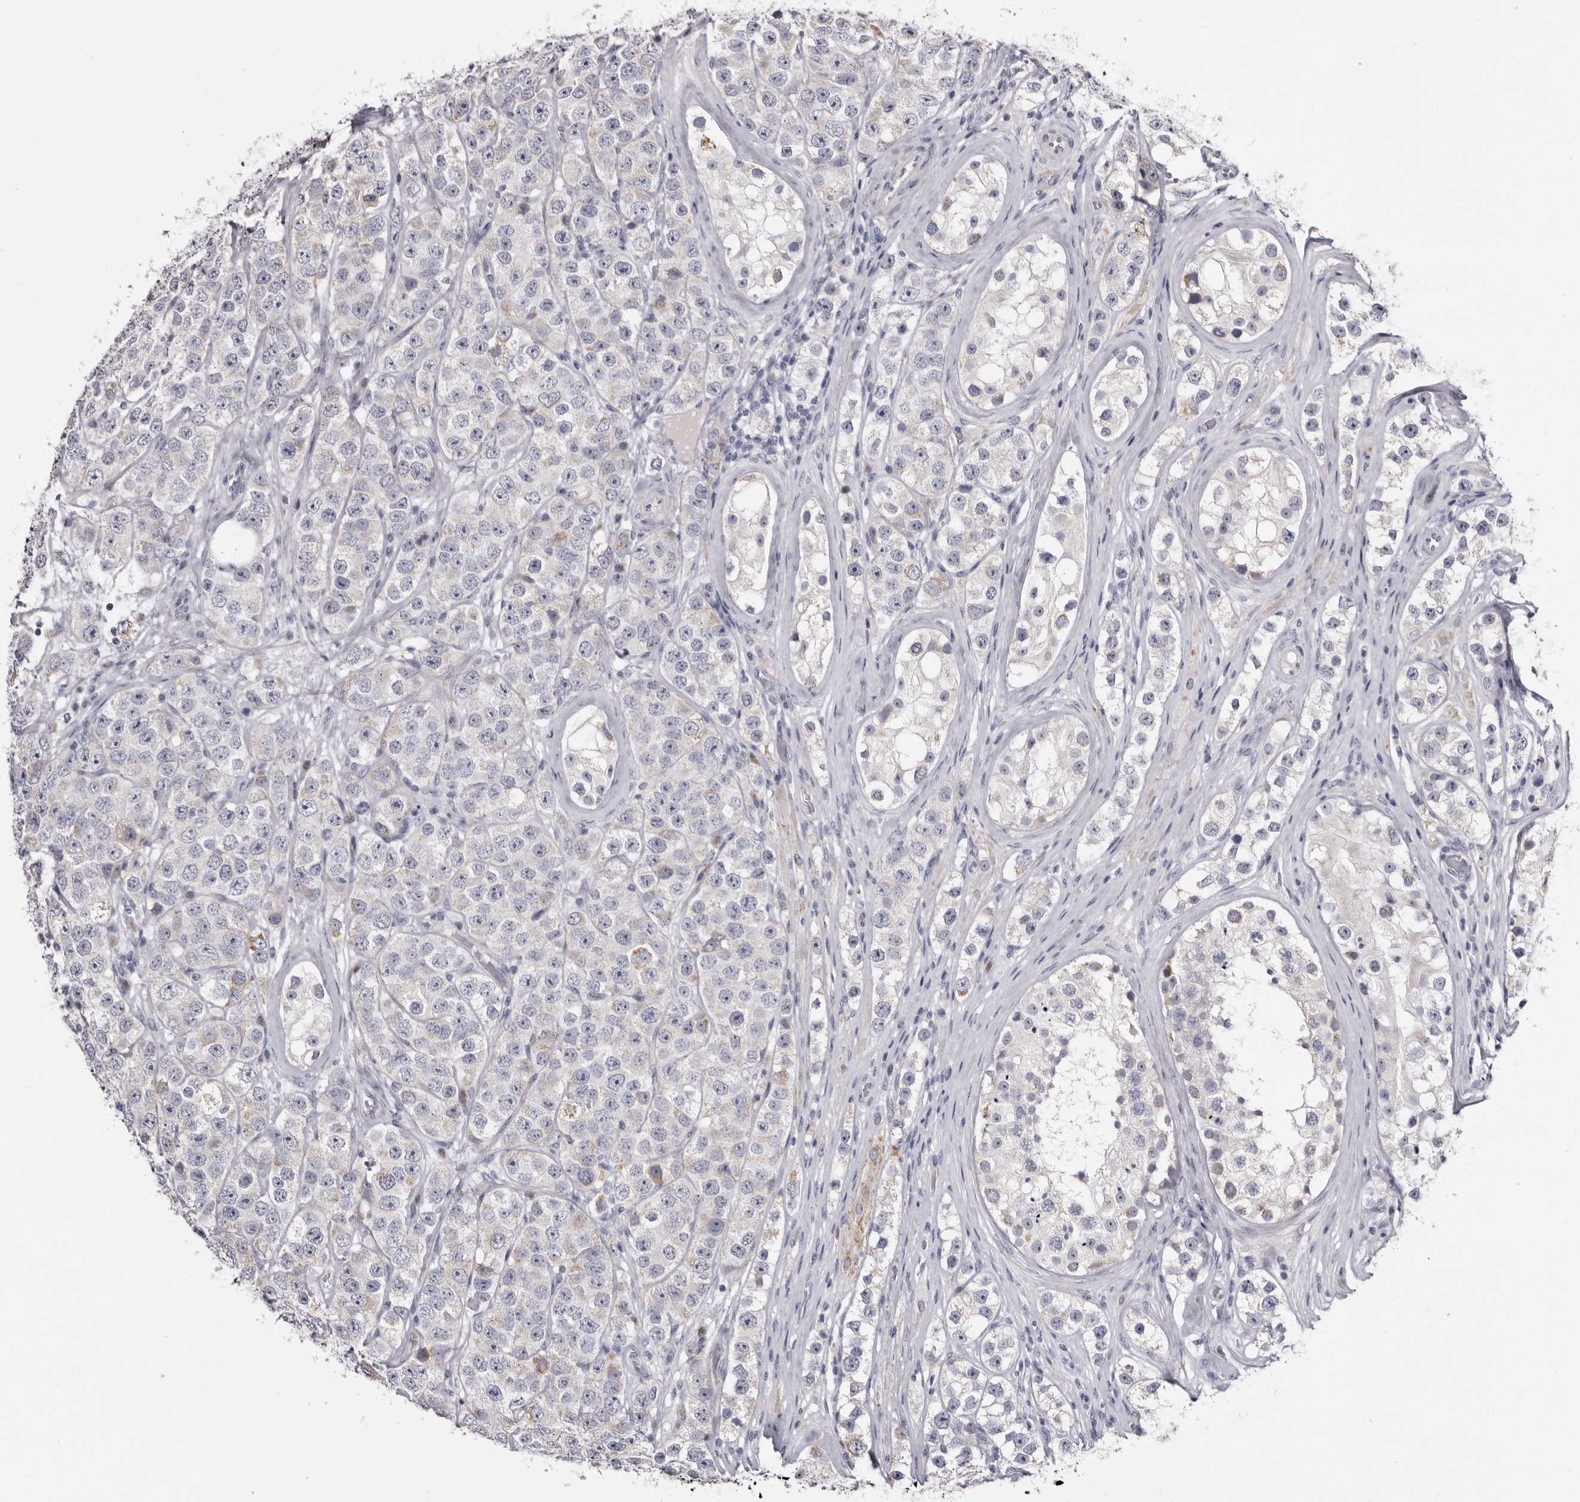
{"staining": {"intensity": "negative", "quantity": "none", "location": "none"}, "tissue": "testis cancer", "cell_type": "Tumor cells", "image_type": "cancer", "snomed": [{"axis": "morphology", "description": "Seminoma, NOS"}, {"axis": "topography", "description": "Testis"}], "caption": "An immunohistochemistry histopathology image of testis cancer is shown. There is no staining in tumor cells of testis cancer. The staining is performed using DAB brown chromogen with nuclei counter-stained in using hematoxylin.", "gene": "CASQ1", "patient": {"sex": "male", "age": 28}}